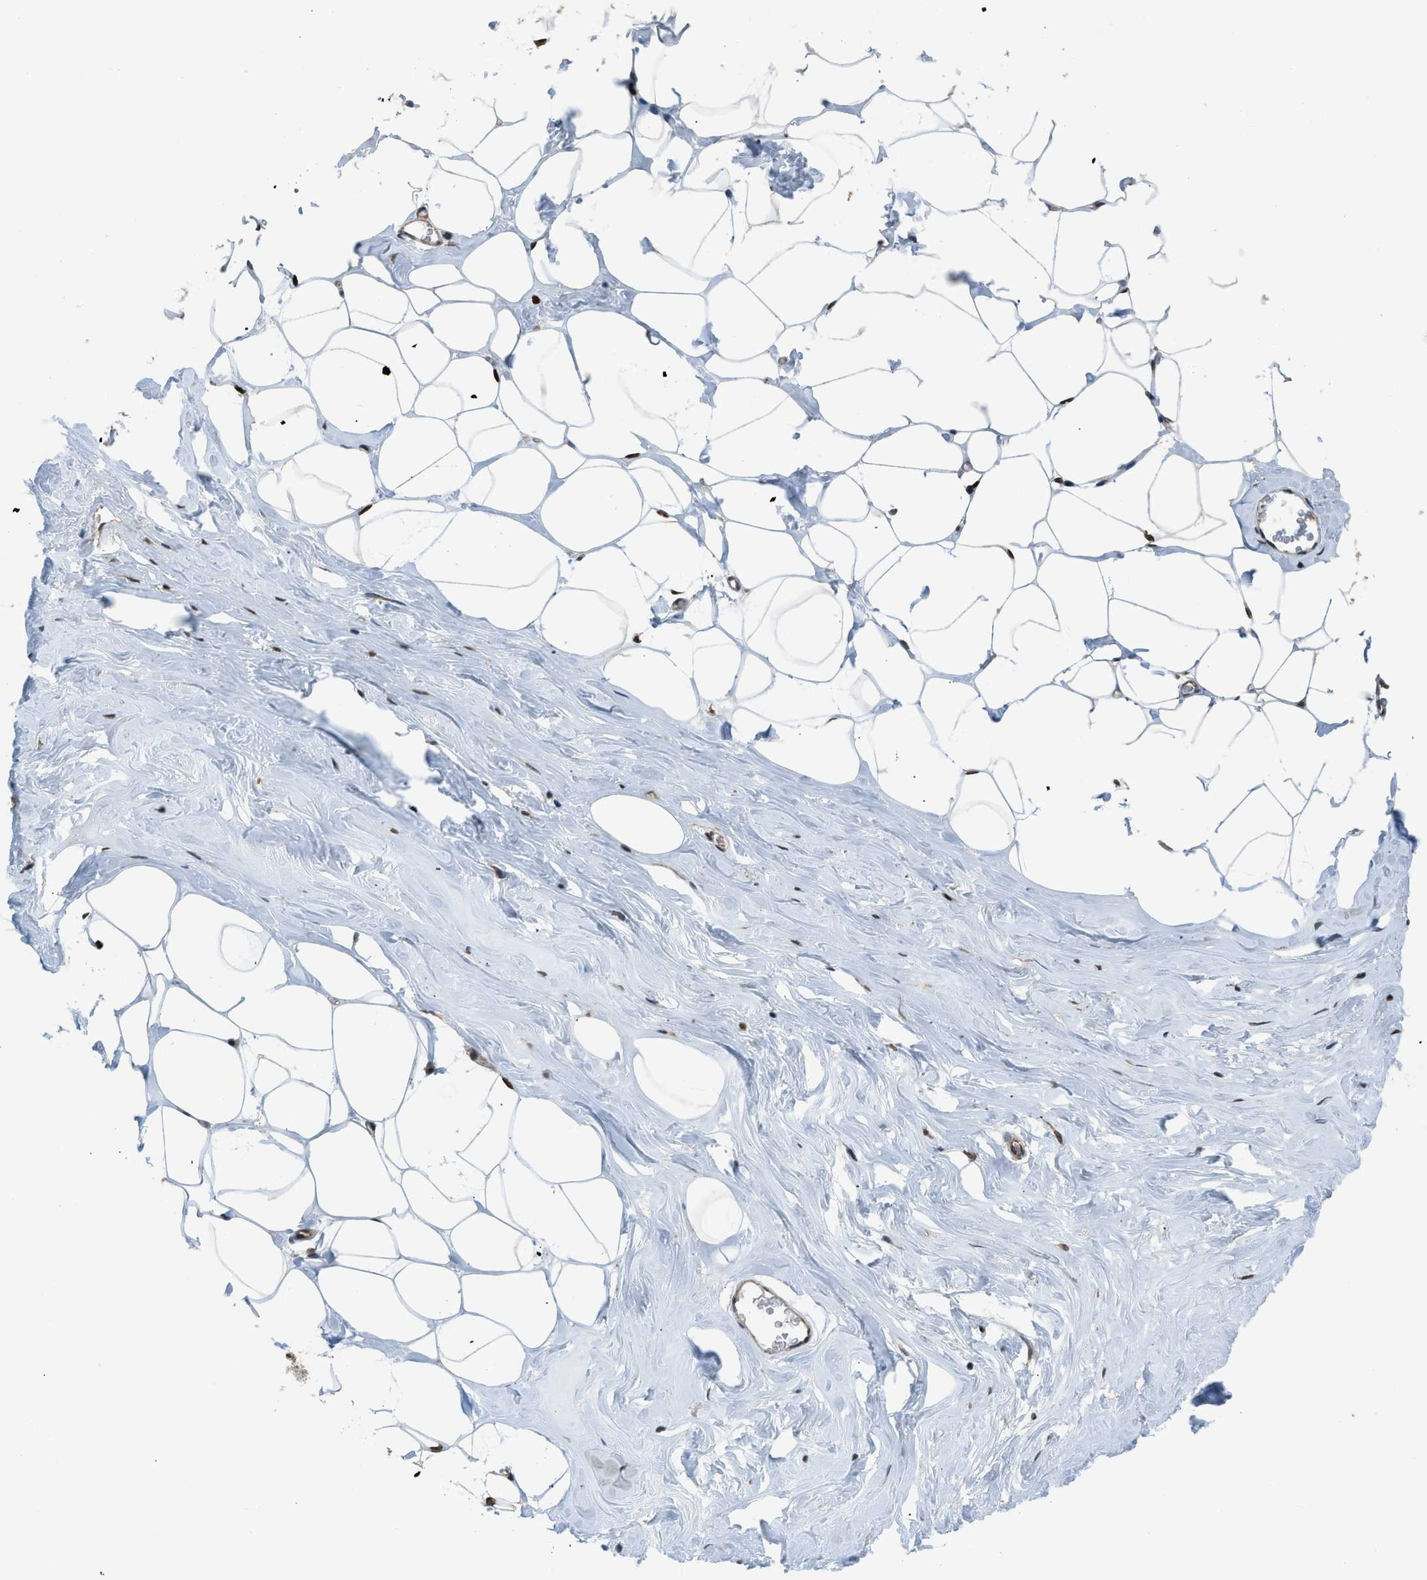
{"staining": {"intensity": "moderate", "quantity": ">75%", "location": "nuclear"}, "tissue": "adipose tissue", "cell_type": "Adipocytes", "image_type": "normal", "snomed": [{"axis": "morphology", "description": "Normal tissue, NOS"}, {"axis": "morphology", "description": "Fibrosis, NOS"}, {"axis": "topography", "description": "Breast"}, {"axis": "topography", "description": "Adipose tissue"}], "caption": "Brown immunohistochemical staining in normal human adipose tissue reveals moderate nuclear staining in about >75% of adipocytes. (brown staining indicates protein expression, while blue staining denotes nuclei).", "gene": "KPNA6", "patient": {"sex": "female", "age": 39}}